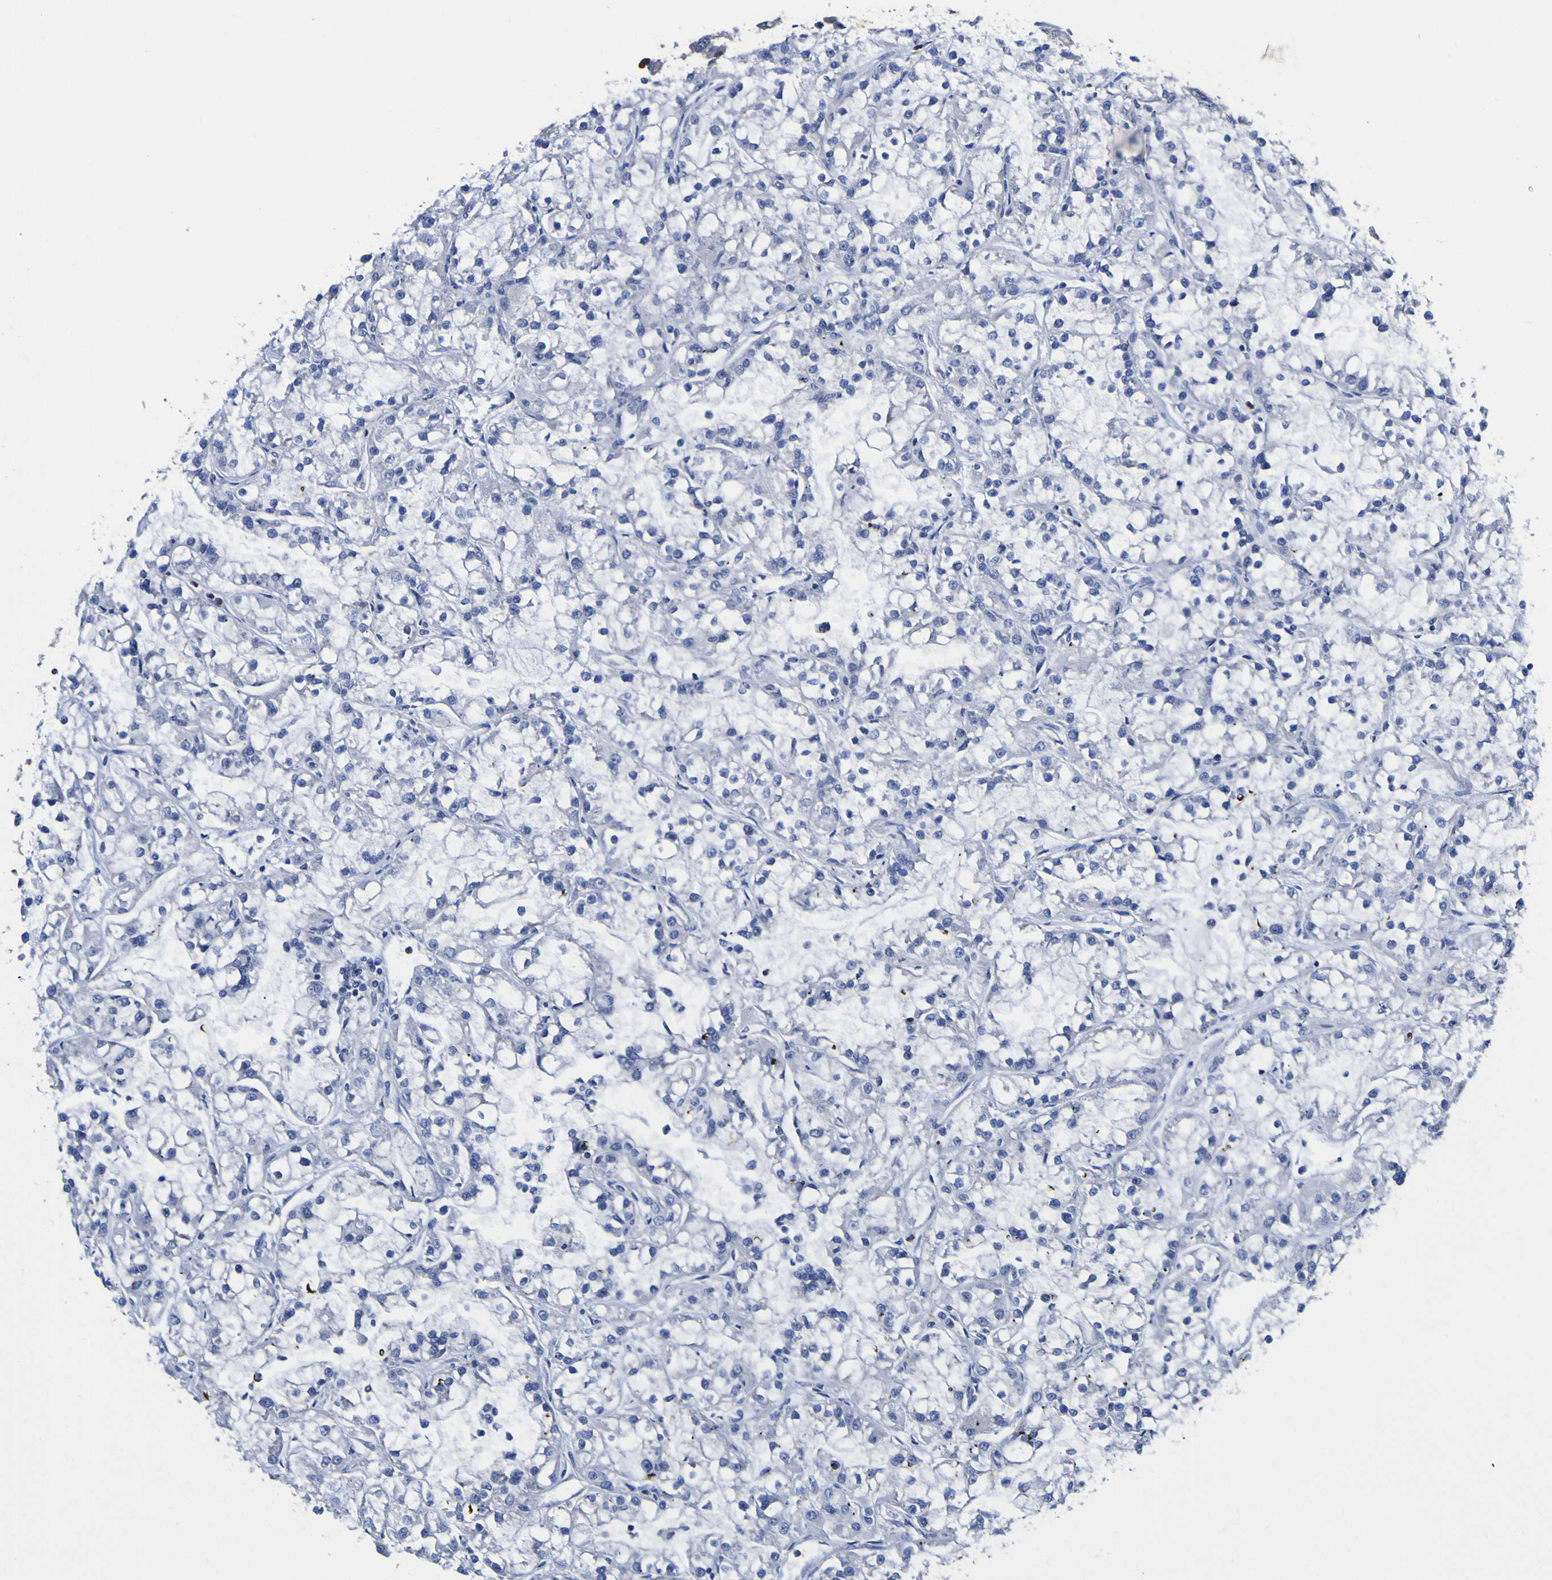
{"staining": {"intensity": "negative", "quantity": "none", "location": "none"}, "tissue": "renal cancer", "cell_type": "Tumor cells", "image_type": "cancer", "snomed": [{"axis": "morphology", "description": "Adenocarcinoma, NOS"}, {"axis": "topography", "description": "Kidney"}], "caption": "The photomicrograph displays no significant positivity in tumor cells of renal cancer.", "gene": "CASP6", "patient": {"sex": "female", "age": 52}}